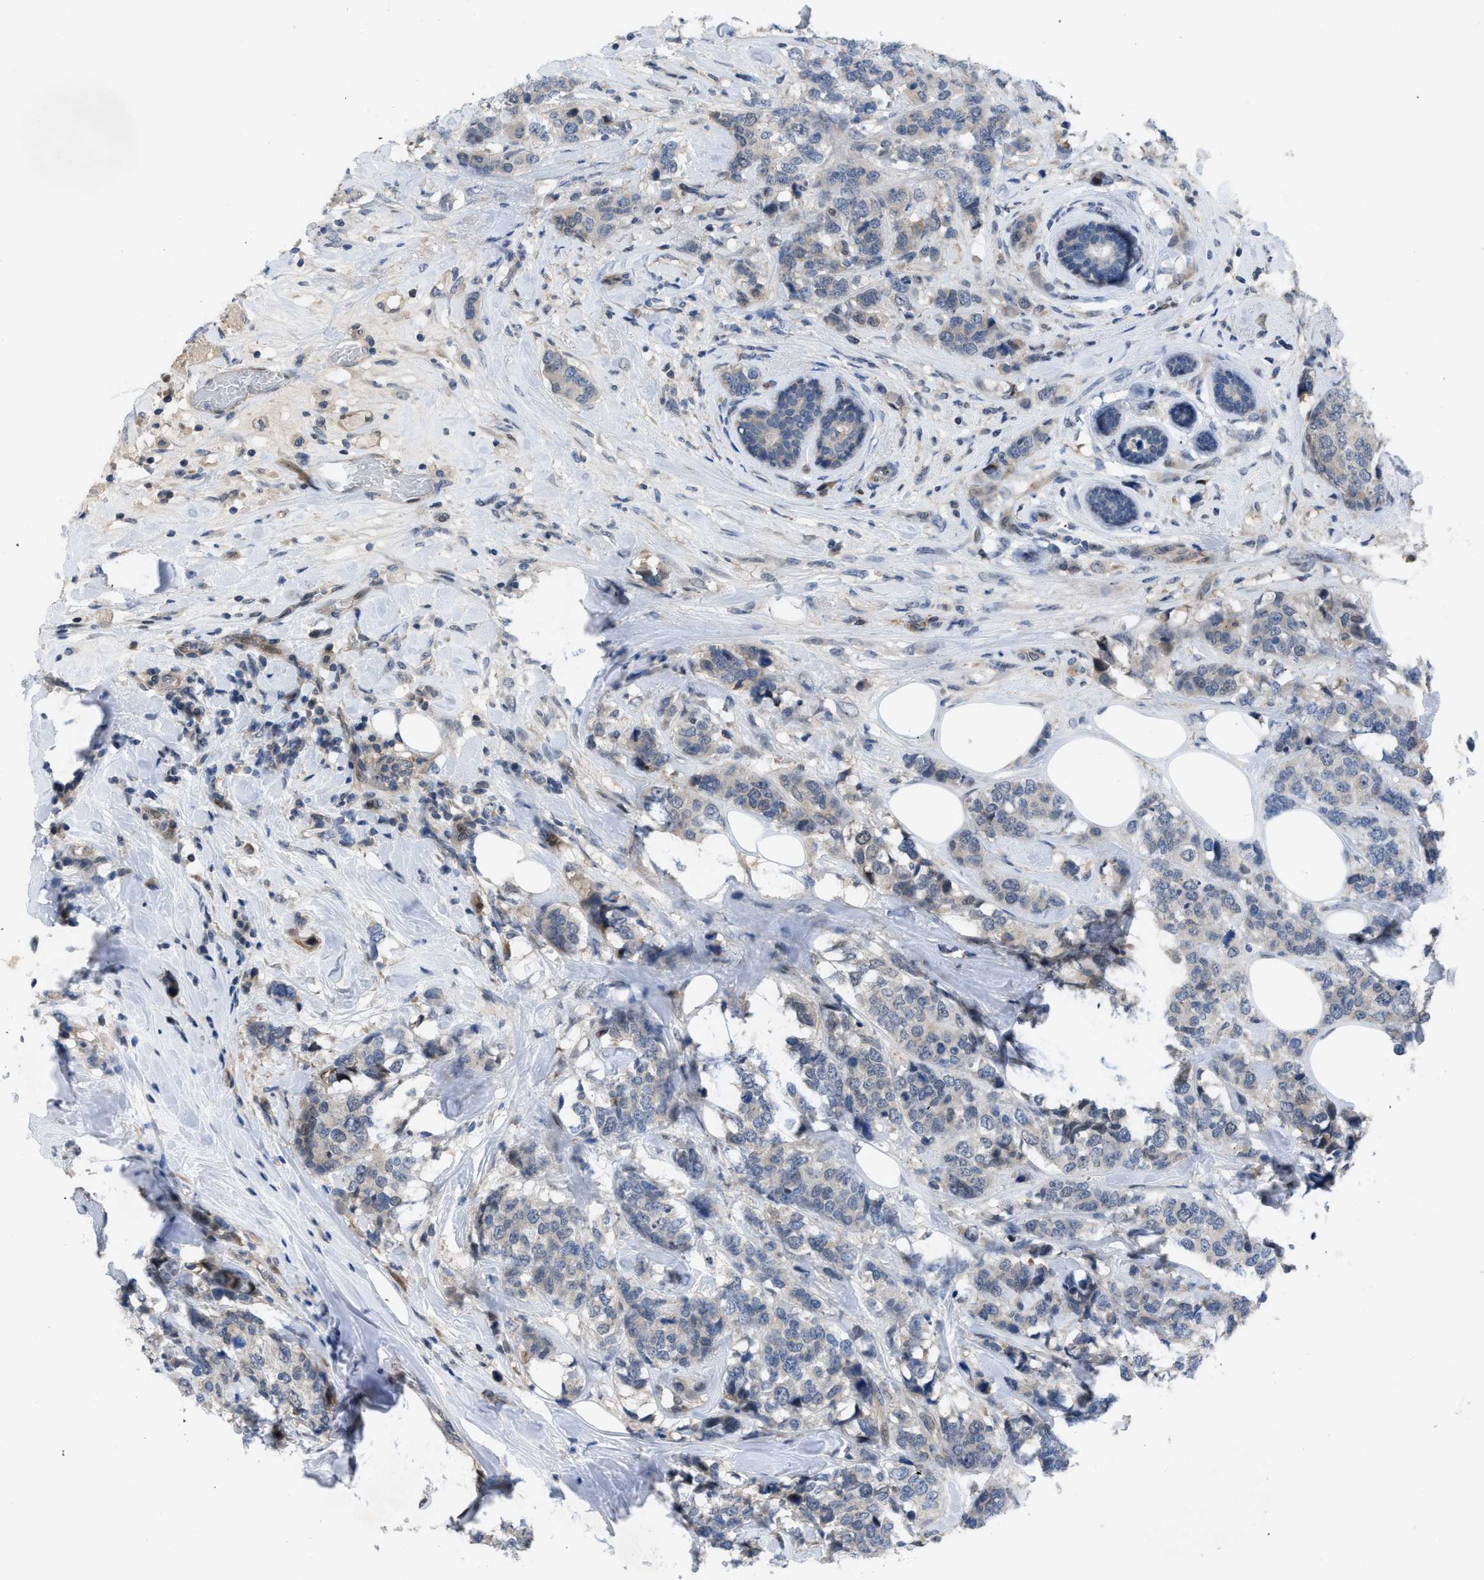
{"staining": {"intensity": "negative", "quantity": "none", "location": "none"}, "tissue": "breast cancer", "cell_type": "Tumor cells", "image_type": "cancer", "snomed": [{"axis": "morphology", "description": "Lobular carcinoma"}, {"axis": "topography", "description": "Breast"}], "caption": "This histopathology image is of breast lobular carcinoma stained with immunohistochemistry (IHC) to label a protein in brown with the nuclei are counter-stained blue. There is no staining in tumor cells.", "gene": "IL17RE", "patient": {"sex": "female", "age": 59}}